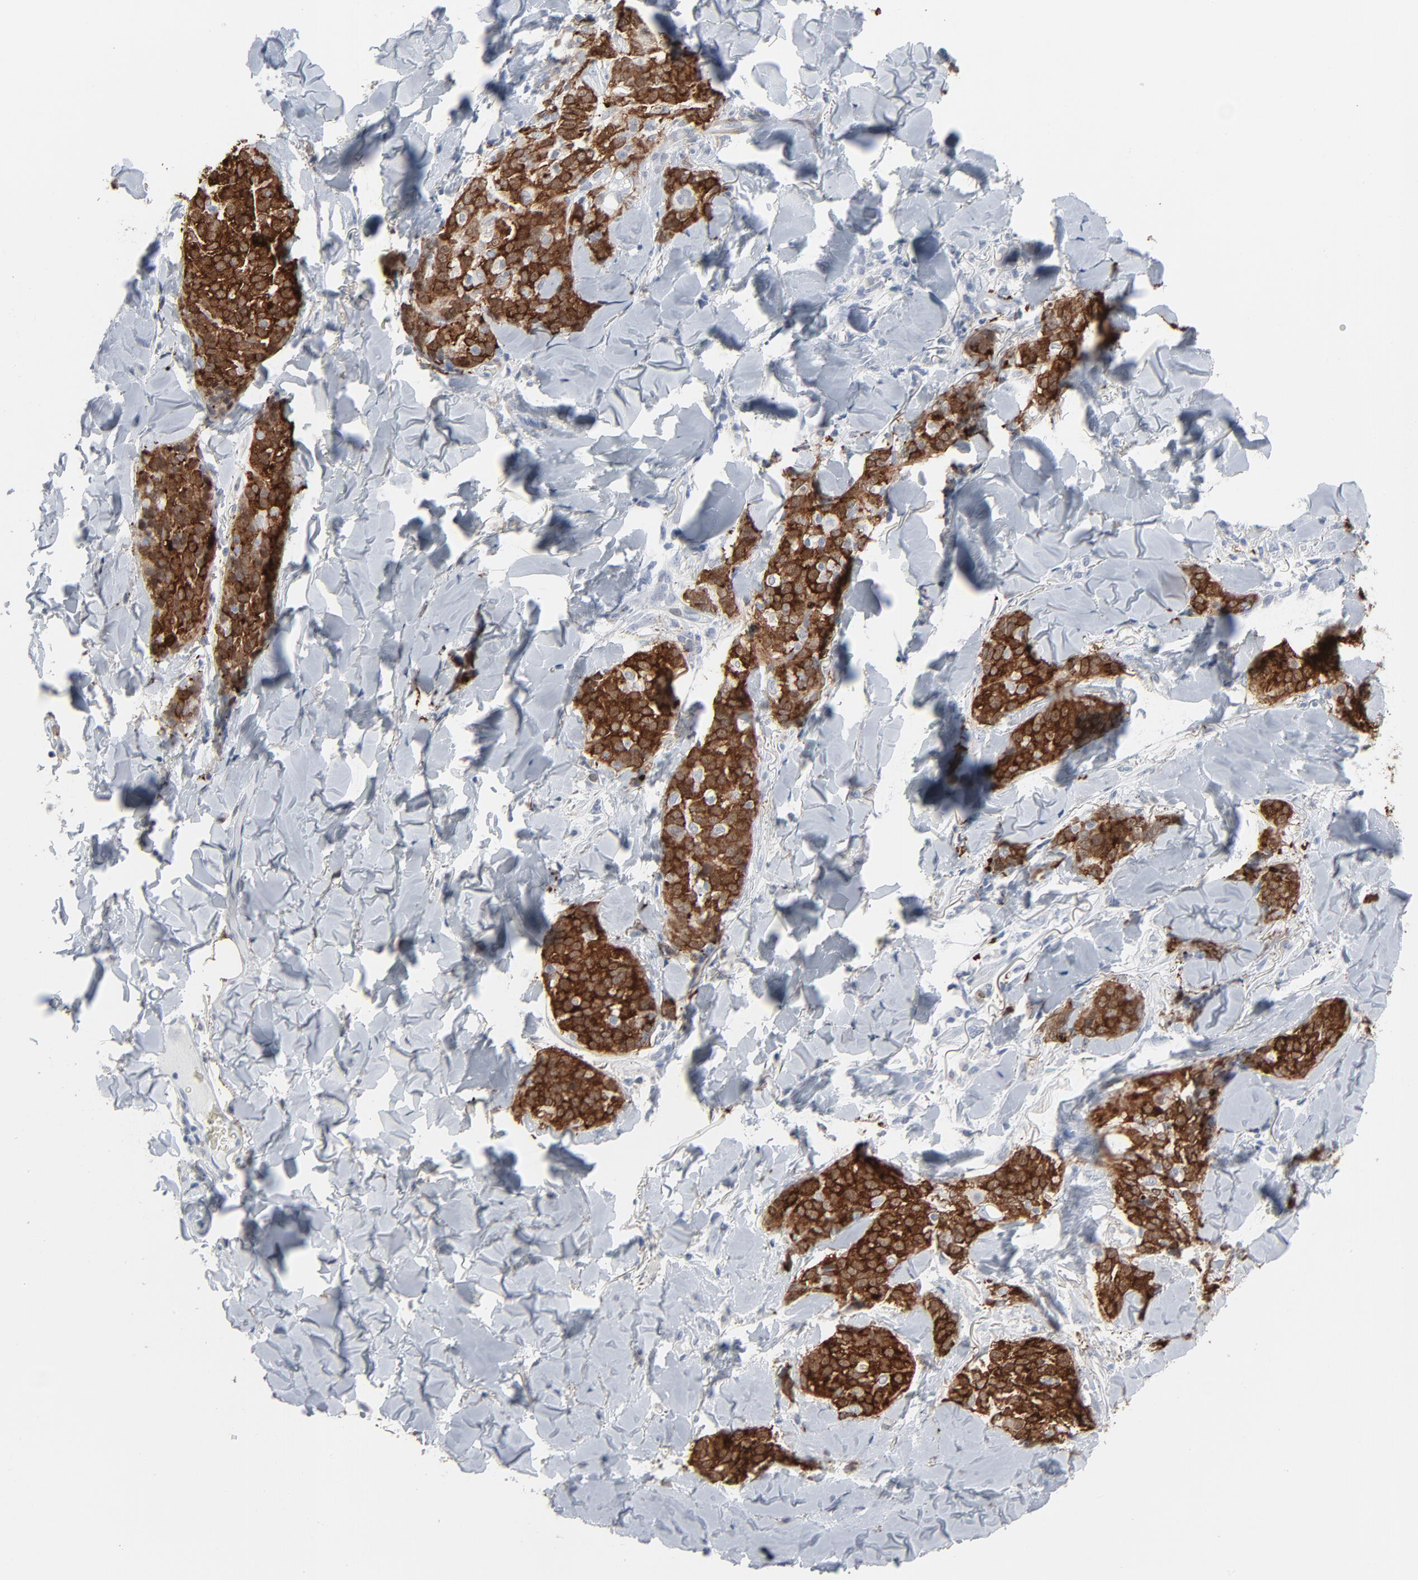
{"staining": {"intensity": "strong", "quantity": ">75%", "location": "cytoplasmic/membranous"}, "tissue": "skin cancer", "cell_type": "Tumor cells", "image_type": "cancer", "snomed": [{"axis": "morphology", "description": "Normal tissue, NOS"}, {"axis": "morphology", "description": "Squamous cell carcinoma, NOS"}, {"axis": "topography", "description": "Skin"}], "caption": "Immunohistochemistry (IHC) image of neoplastic tissue: squamous cell carcinoma (skin) stained using immunohistochemistry (IHC) reveals high levels of strong protein expression localized specifically in the cytoplasmic/membranous of tumor cells, appearing as a cytoplasmic/membranous brown color.", "gene": "PHGDH", "patient": {"sex": "female", "age": 83}}